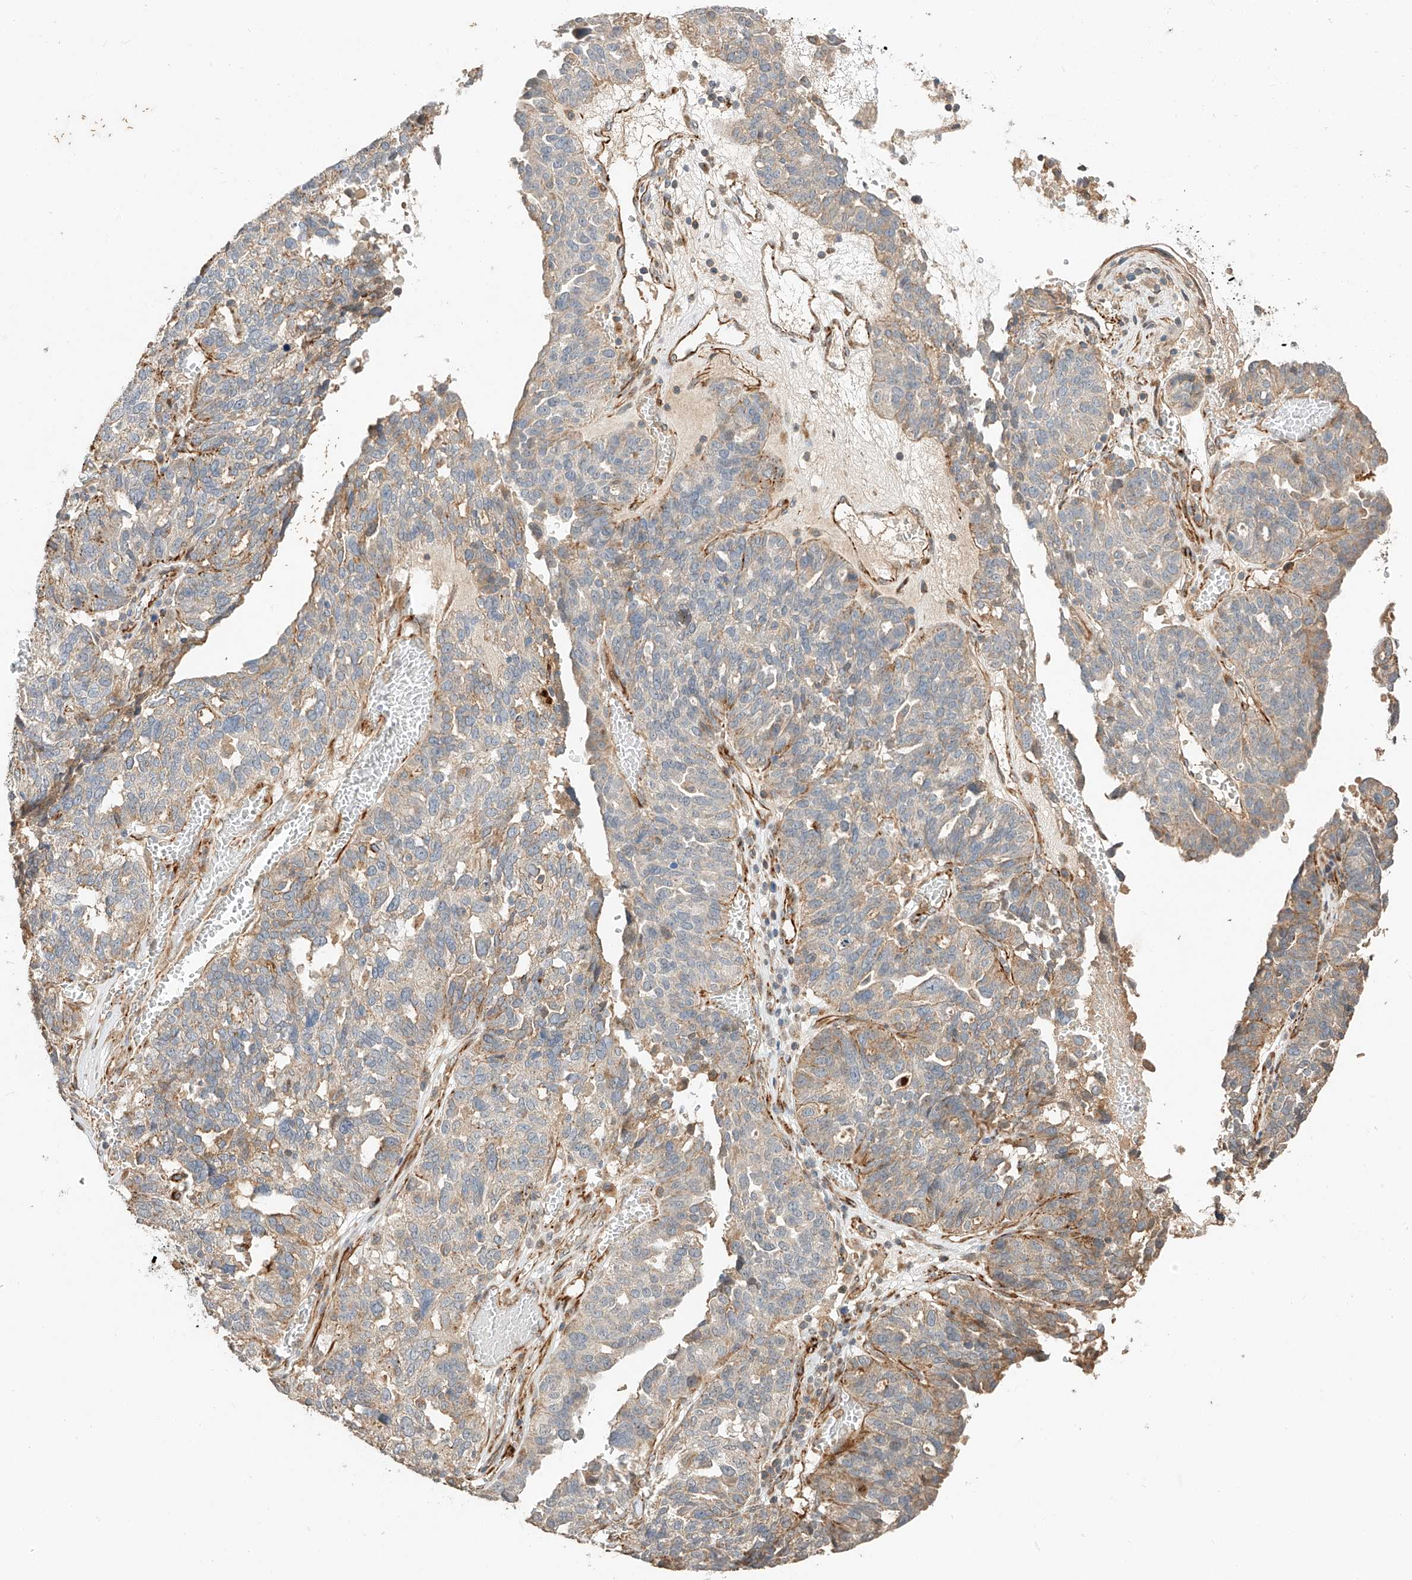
{"staining": {"intensity": "moderate", "quantity": "<25%", "location": "cytoplasmic/membranous"}, "tissue": "ovarian cancer", "cell_type": "Tumor cells", "image_type": "cancer", "snomed": [{"axis": "morphology", "description": "Cystadenocarcinoma, serous, NOS"}, {"axis": "topography", "description": "Ovary"}], "caption": "This image exhibits immunohistochemistry (IHC) staining of ovarian serous cystadenocarcinoma, with low moderate cytoplasmic/membranous staining in about <25% of tumor cells.", "gene": "SUSD6", "patient": {"sex": "female", "age": 59}}